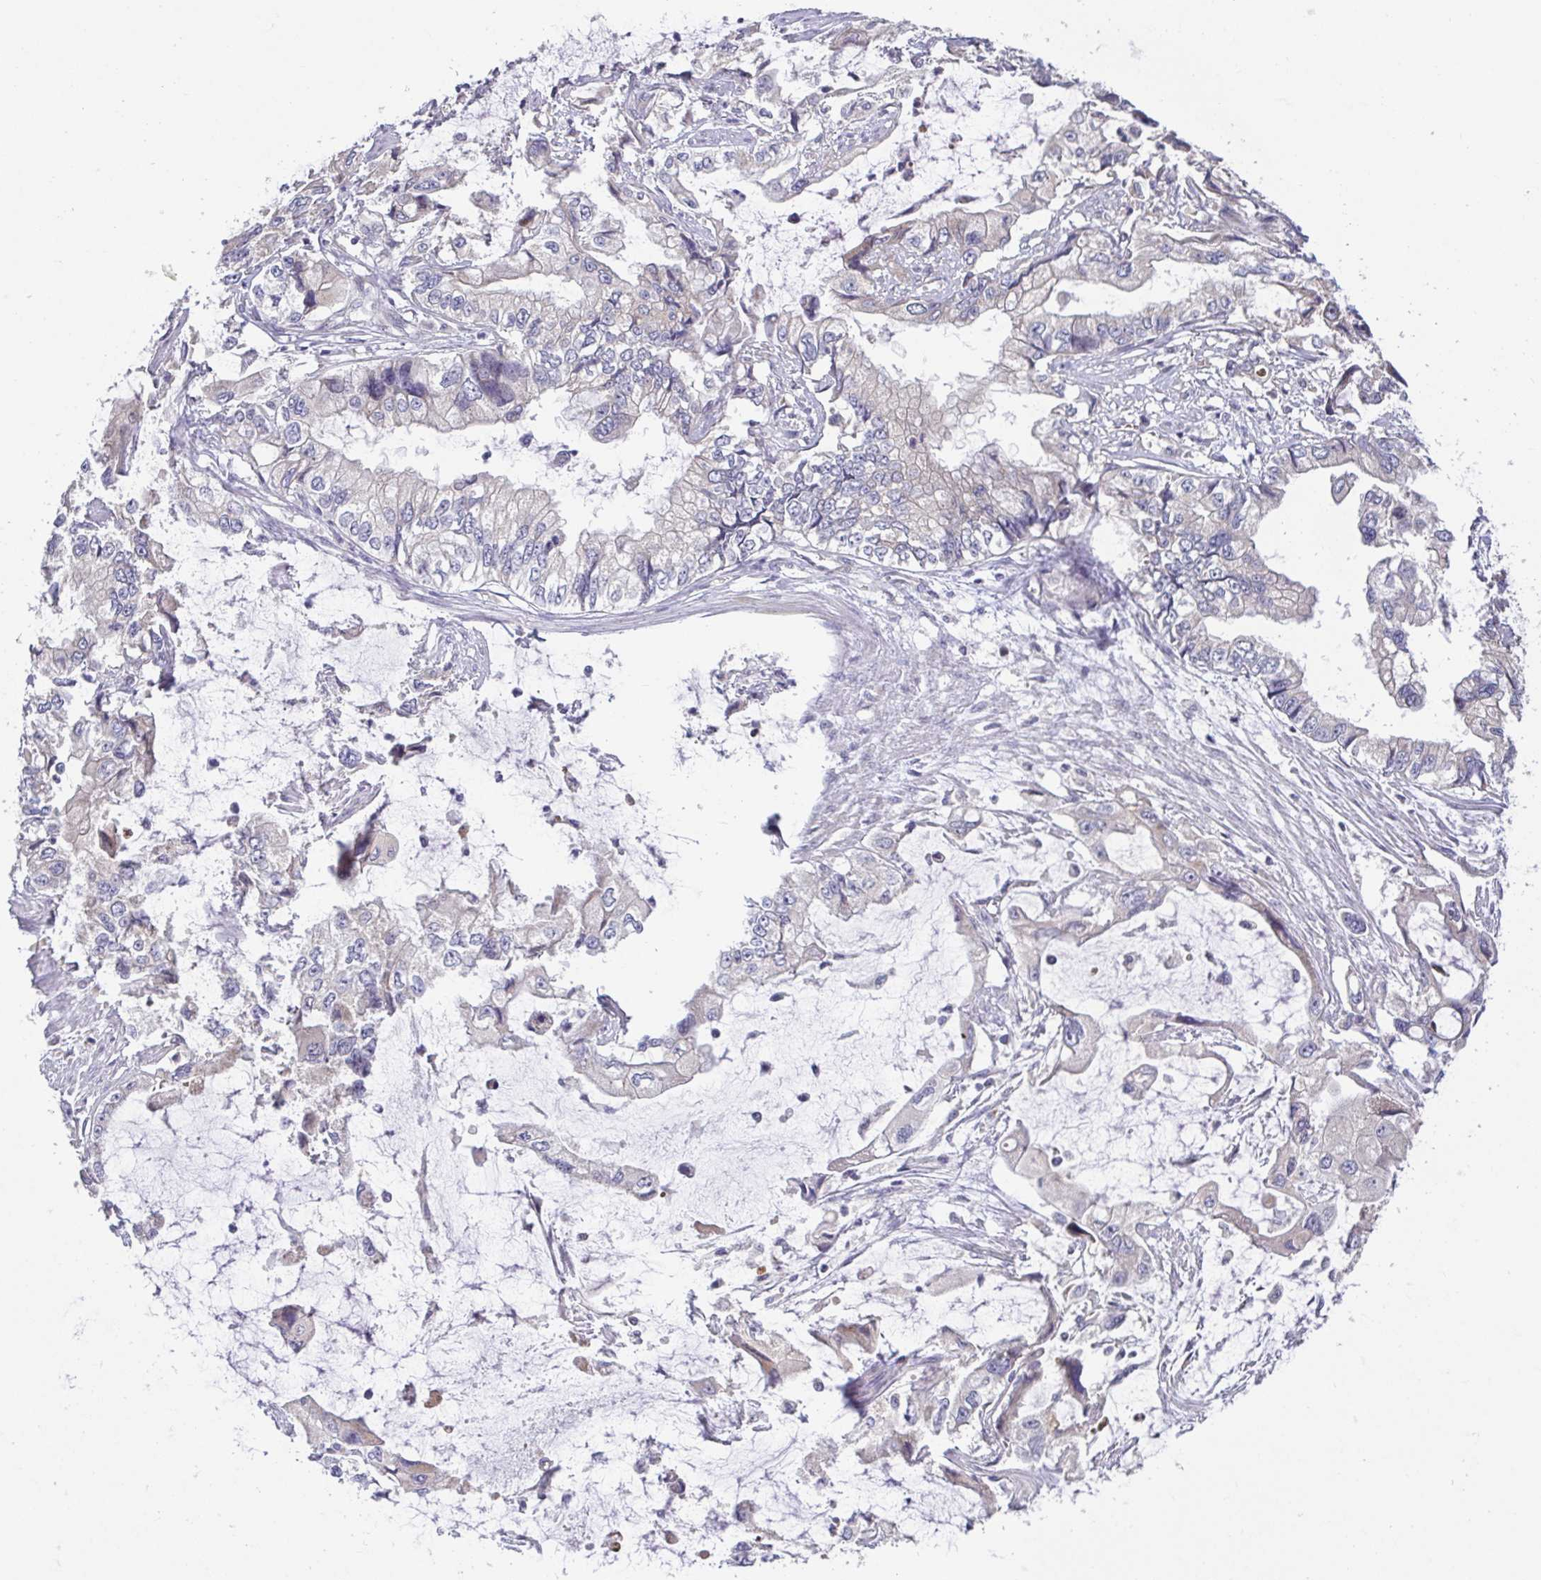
{"staining": {"intensity": "negative", "quantity": "none", "location": "none"}, "tissue": "stomach cancer", "cell_type": "Tumor cells", "image_type": "cancer", "snomed": [{"axis": "morphology", "description": "Adenocarcinoma, NOS"}, {"axis": "topography", "description": "Pancreas"}, {"axis": "topography", "description": "Stomach, upper"}, {"axis": "topography", "description": "Stomach"}], "caption": "Human stomach cancer stained for a protein using immunohistochemistry (IHC) shows no expression in tumor cells.", "gene": "OSBPL7", "patient": {"sex": "male", "age": 77}}